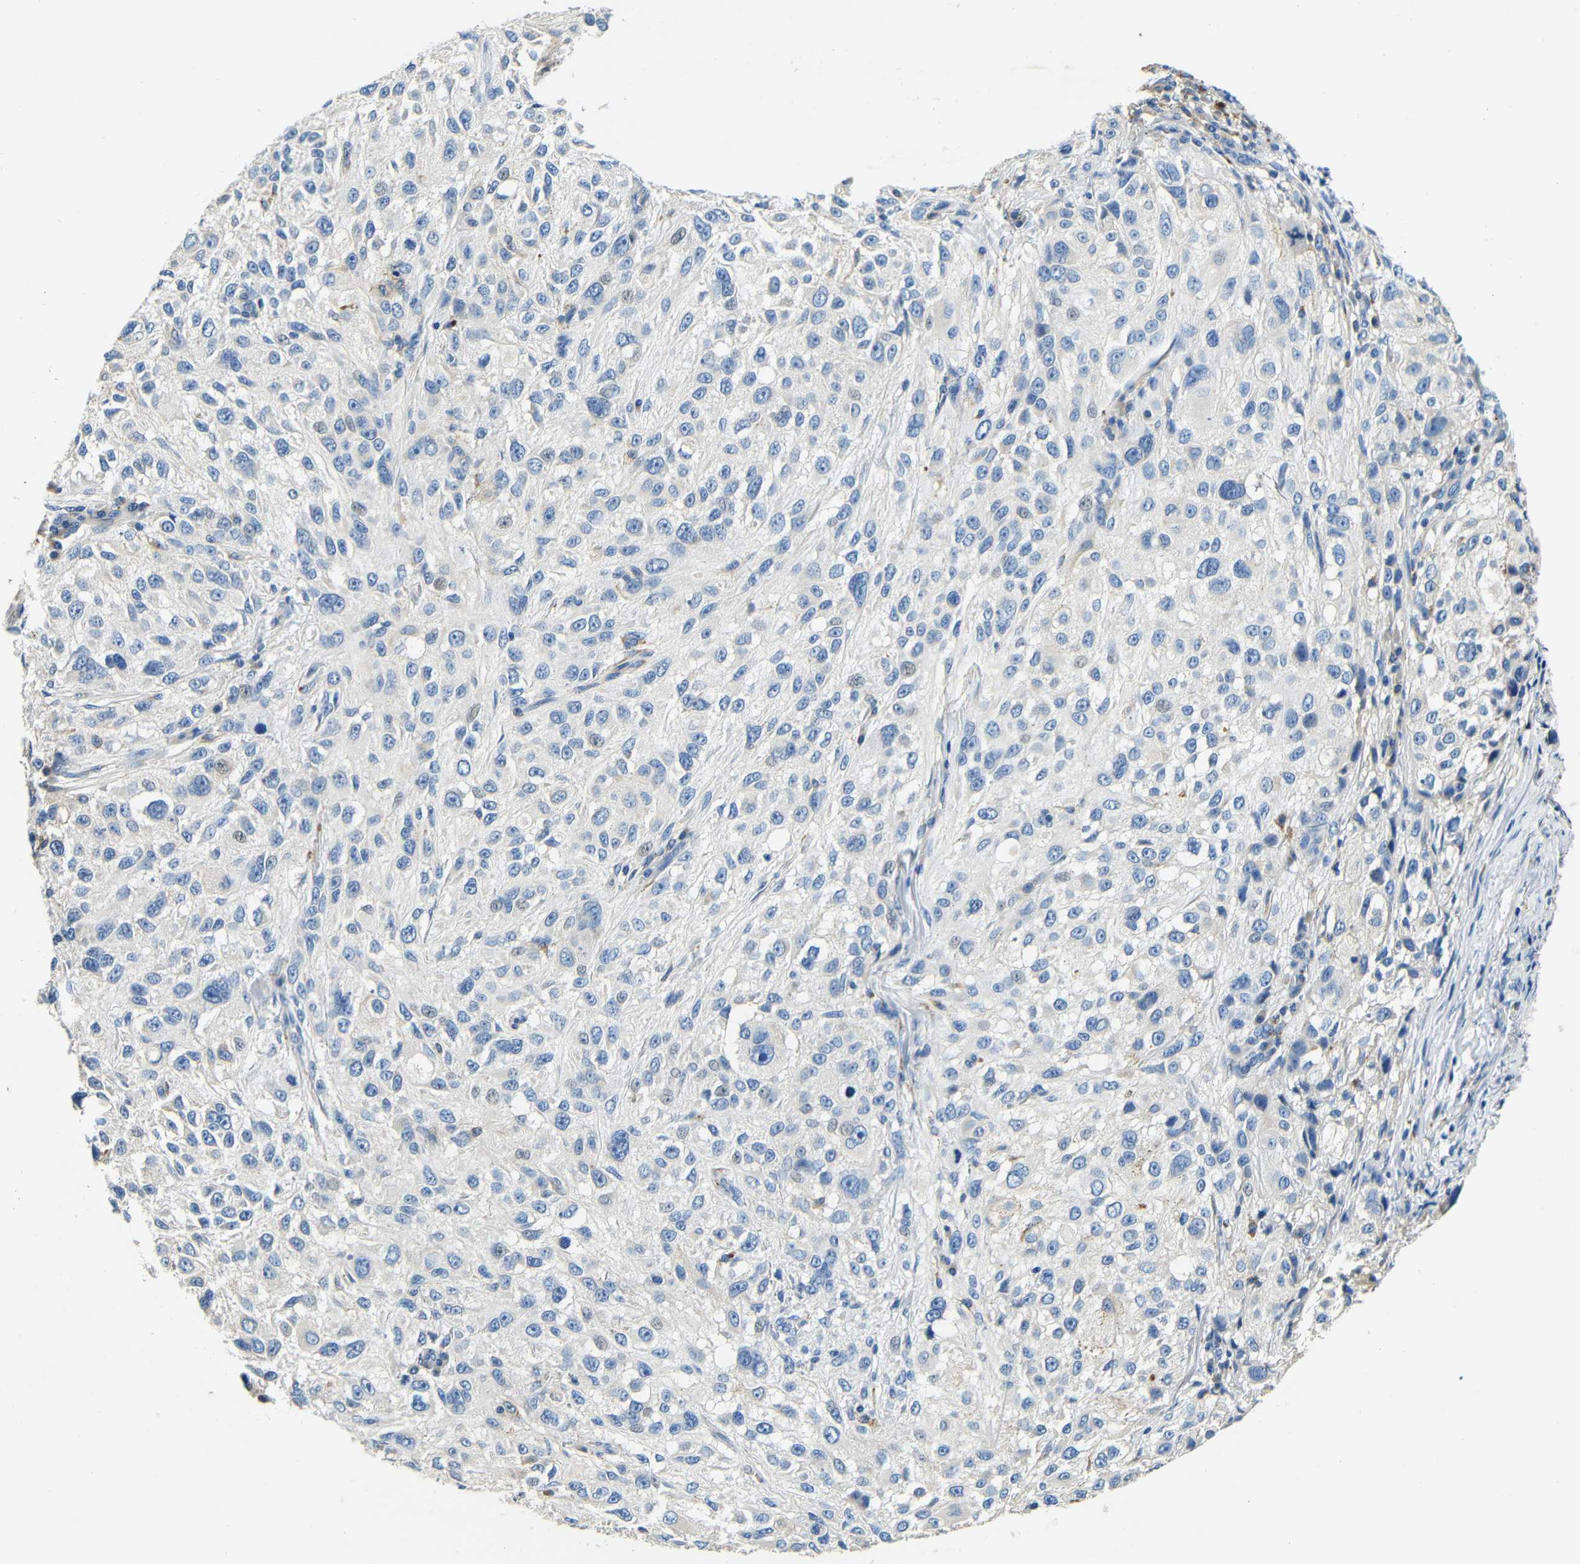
{"staining": {"intensity": "negative", "quantity": "none", "location": "none"}, "tissue": "melanoma", "cell_type": "Tumor cells", "image_type": "cancer", "snomed": [{"axis": "morphology", "description": "Necrosis, NOS"}, {"axis": "morphology", "description": "Malignant melanoma, NOS"}, {"axis": "topography", "description": "Skin"}], "caption": "Immunohistochemistry (IHC) of human malignant melanoma shows no staining in tumor cells. (IHC, brightfield microscopy, high magnification).", "gene": "FMO5", "patient": {"sex": "female", "age": 87}}